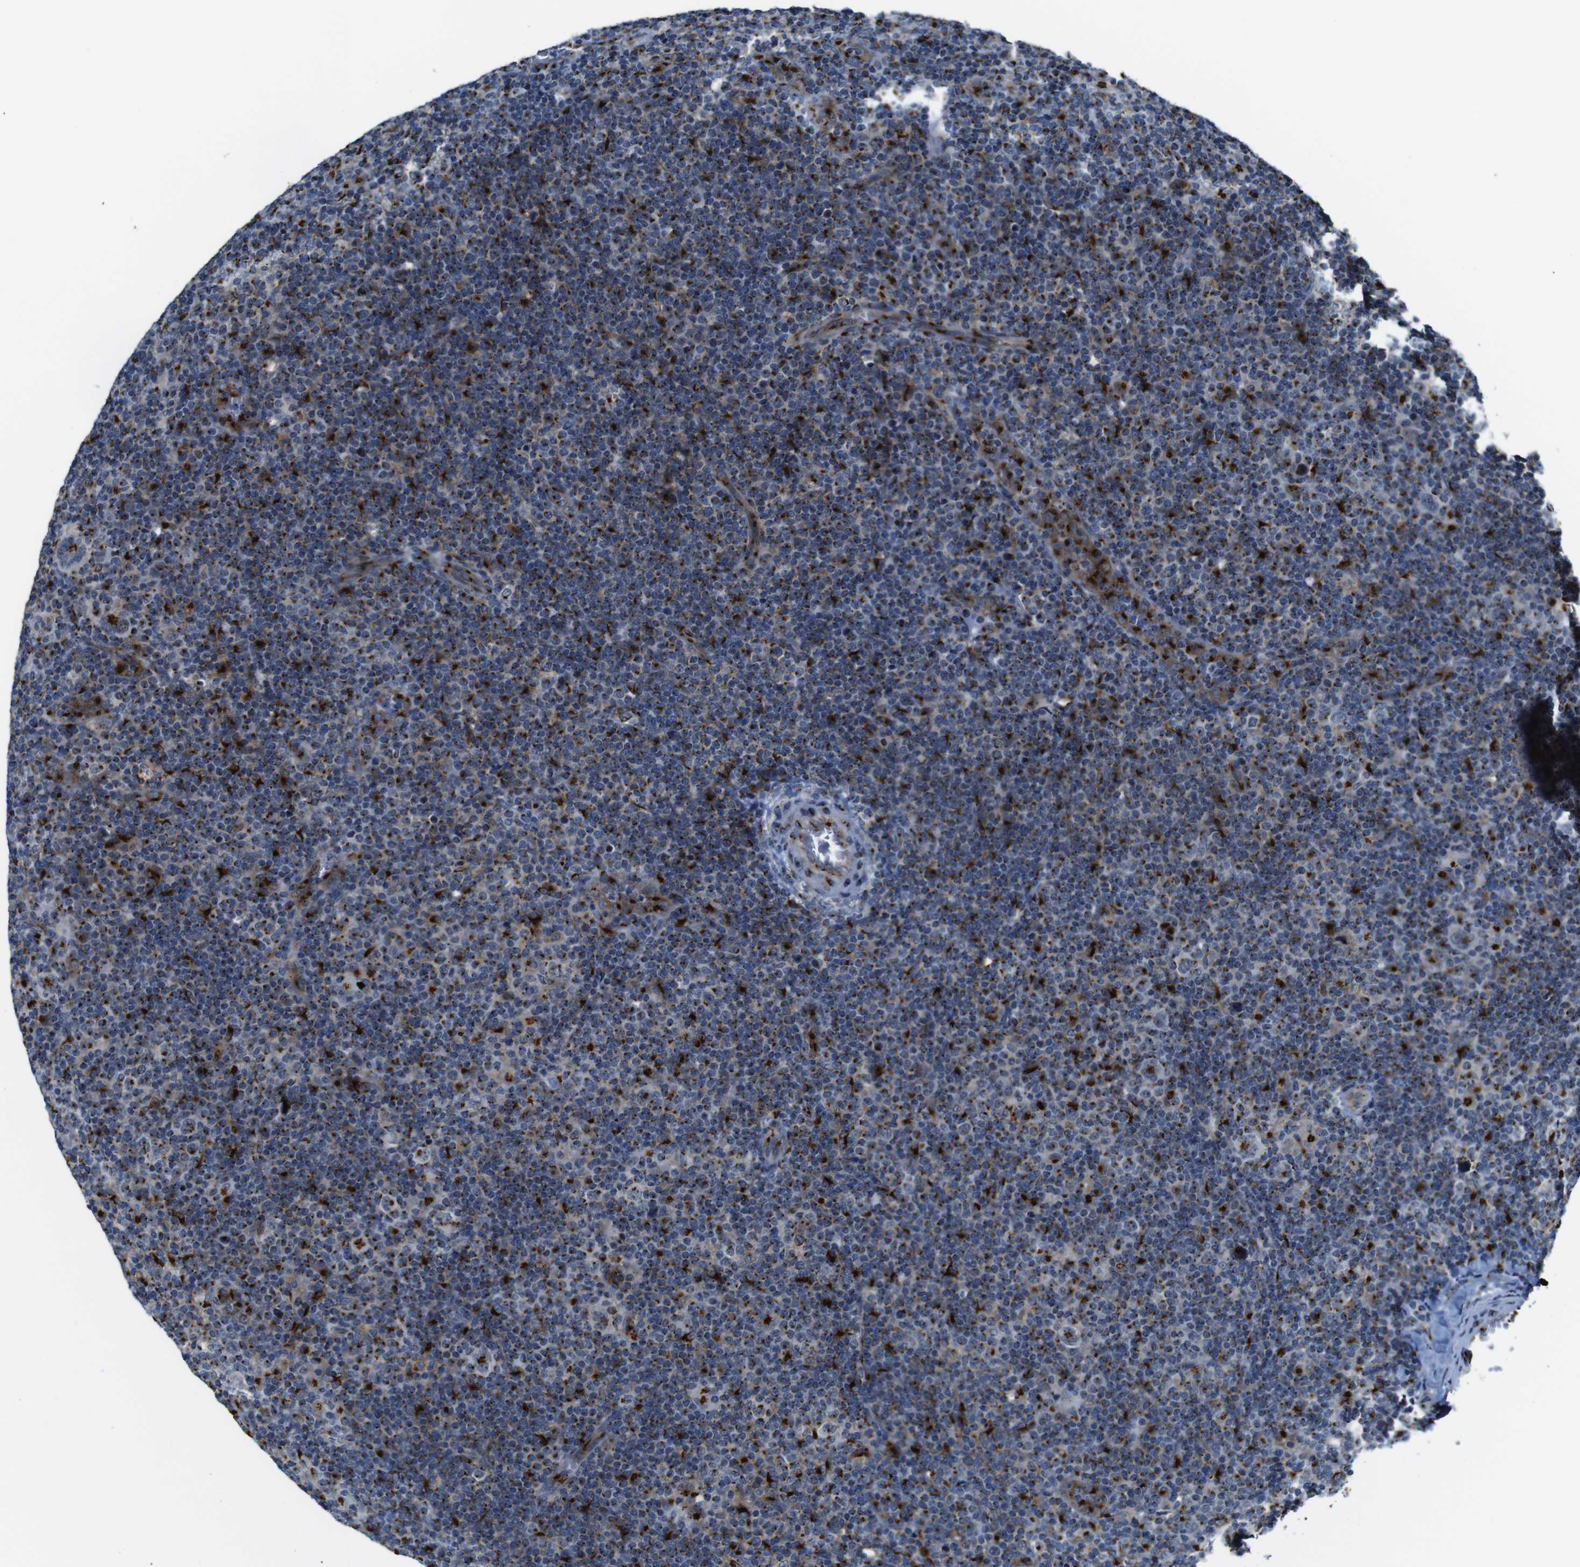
{"staining": {"intensity": "strong", "quantity": ">75%", "location": "cytoplasmic/membranous"}, "tissue": "lymphoma", "cell_type": "Tumor cells", "image_type": "cancer", "snomed": [{"axis": "morphology", "description": "Hodgkin's disease, NOS"}, {"axis": "topography", "description": "Lymph node"}], "caption": "Brown immunohistochemical staining in human Hodgkin's disease demonstrates strong cytoplasmic/membranous staining in about >75% of tumor cells. (DAB = brown stain, brightfield microscopy at high magnification).", "gene": "TGOLN2", "patient": {"sex": "female", "age": 57}}